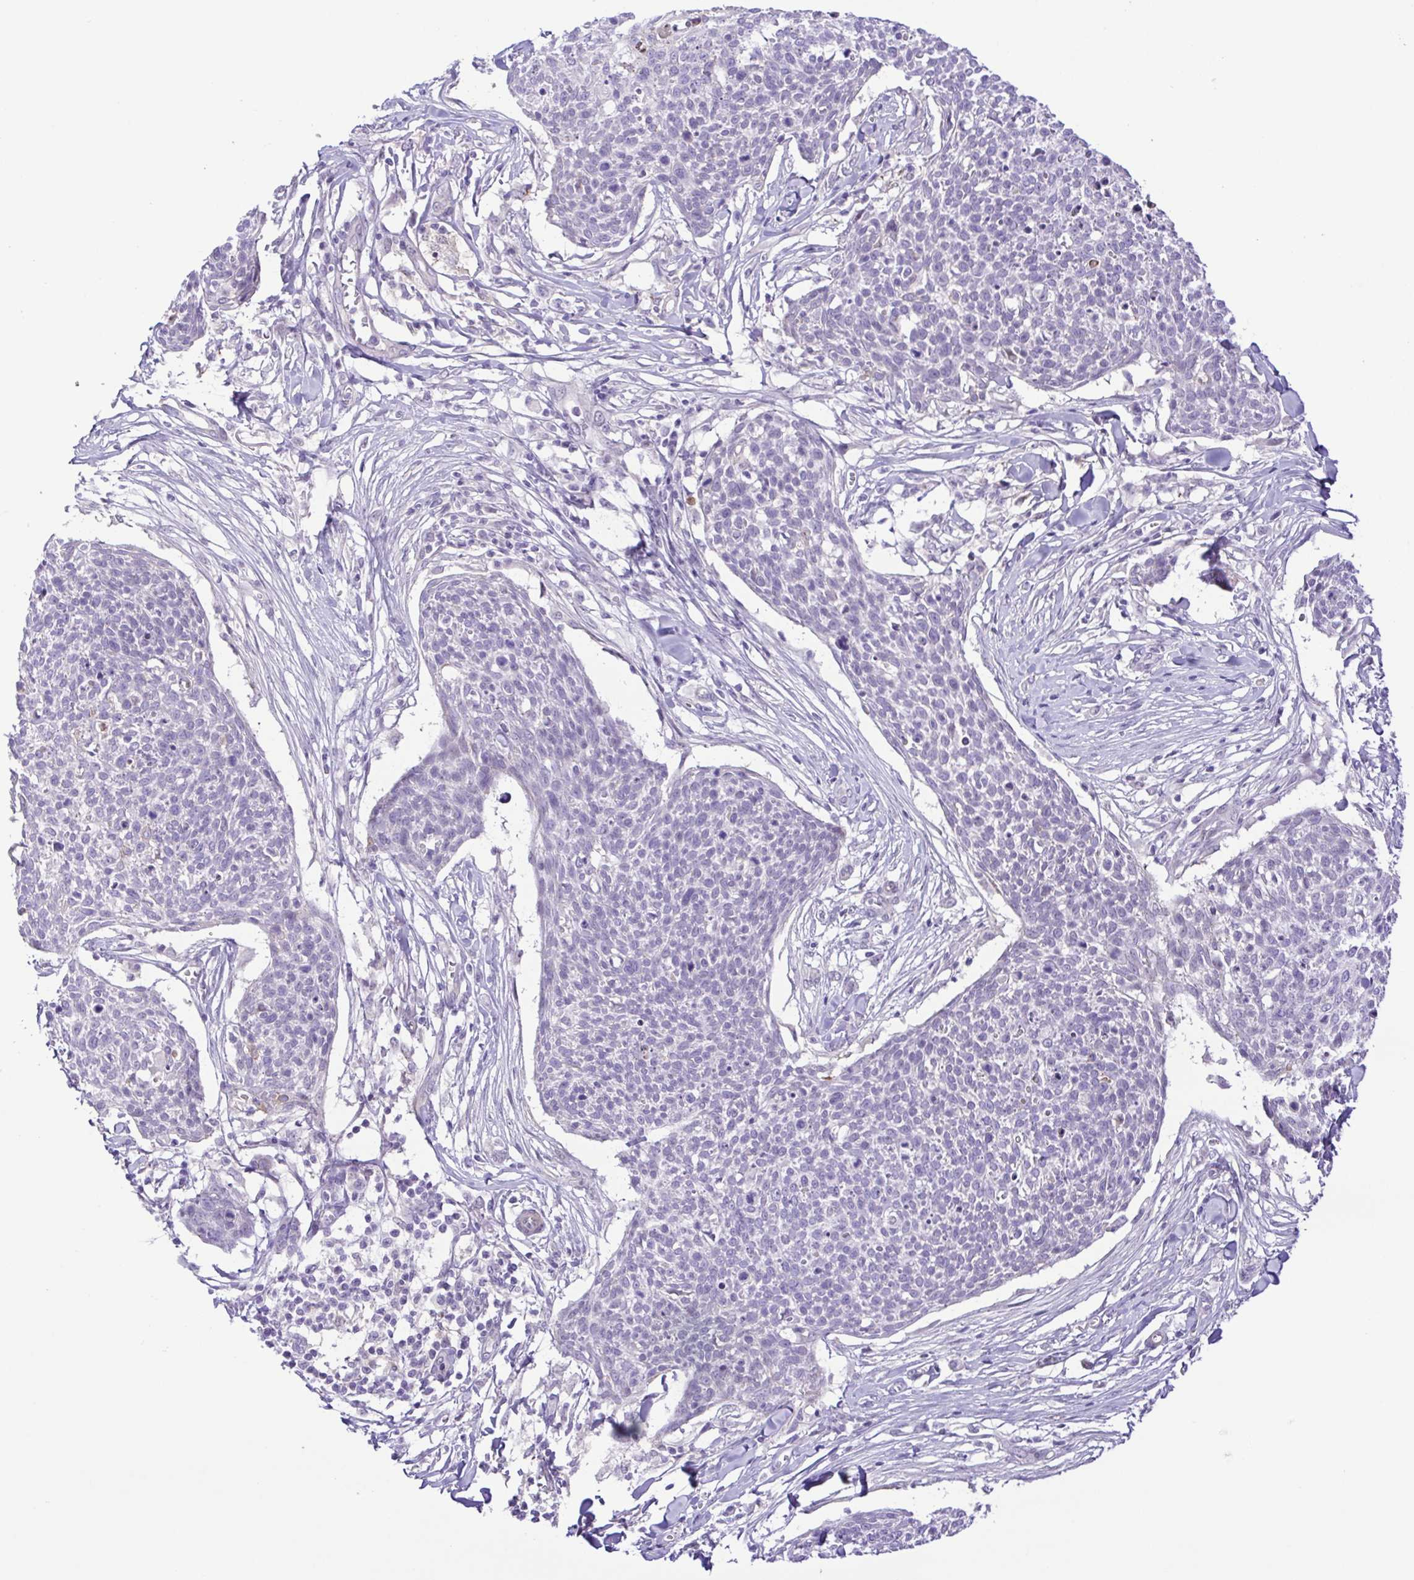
{"staining": {"intensity": "negative", "quantity": "none", "location": "none"}, "tissue": "skin cancer", "cell_type": "Tumor cells", "image_type": "cancer", "snomed": [{"axis": "morphology", "description": "Squamous cell carcinoma, NOS"}, {"axis": "topography", "description": "Skin"}, {"axis": "topography", "description": "Vulva"}], "caption": "This is an immunohistochemistry histopathology image of squamous cell carcinoma (skin). There is no expression in tumor cells.", "gene": "DCLK2", "patient": {"sex": "female", "age": 75}}